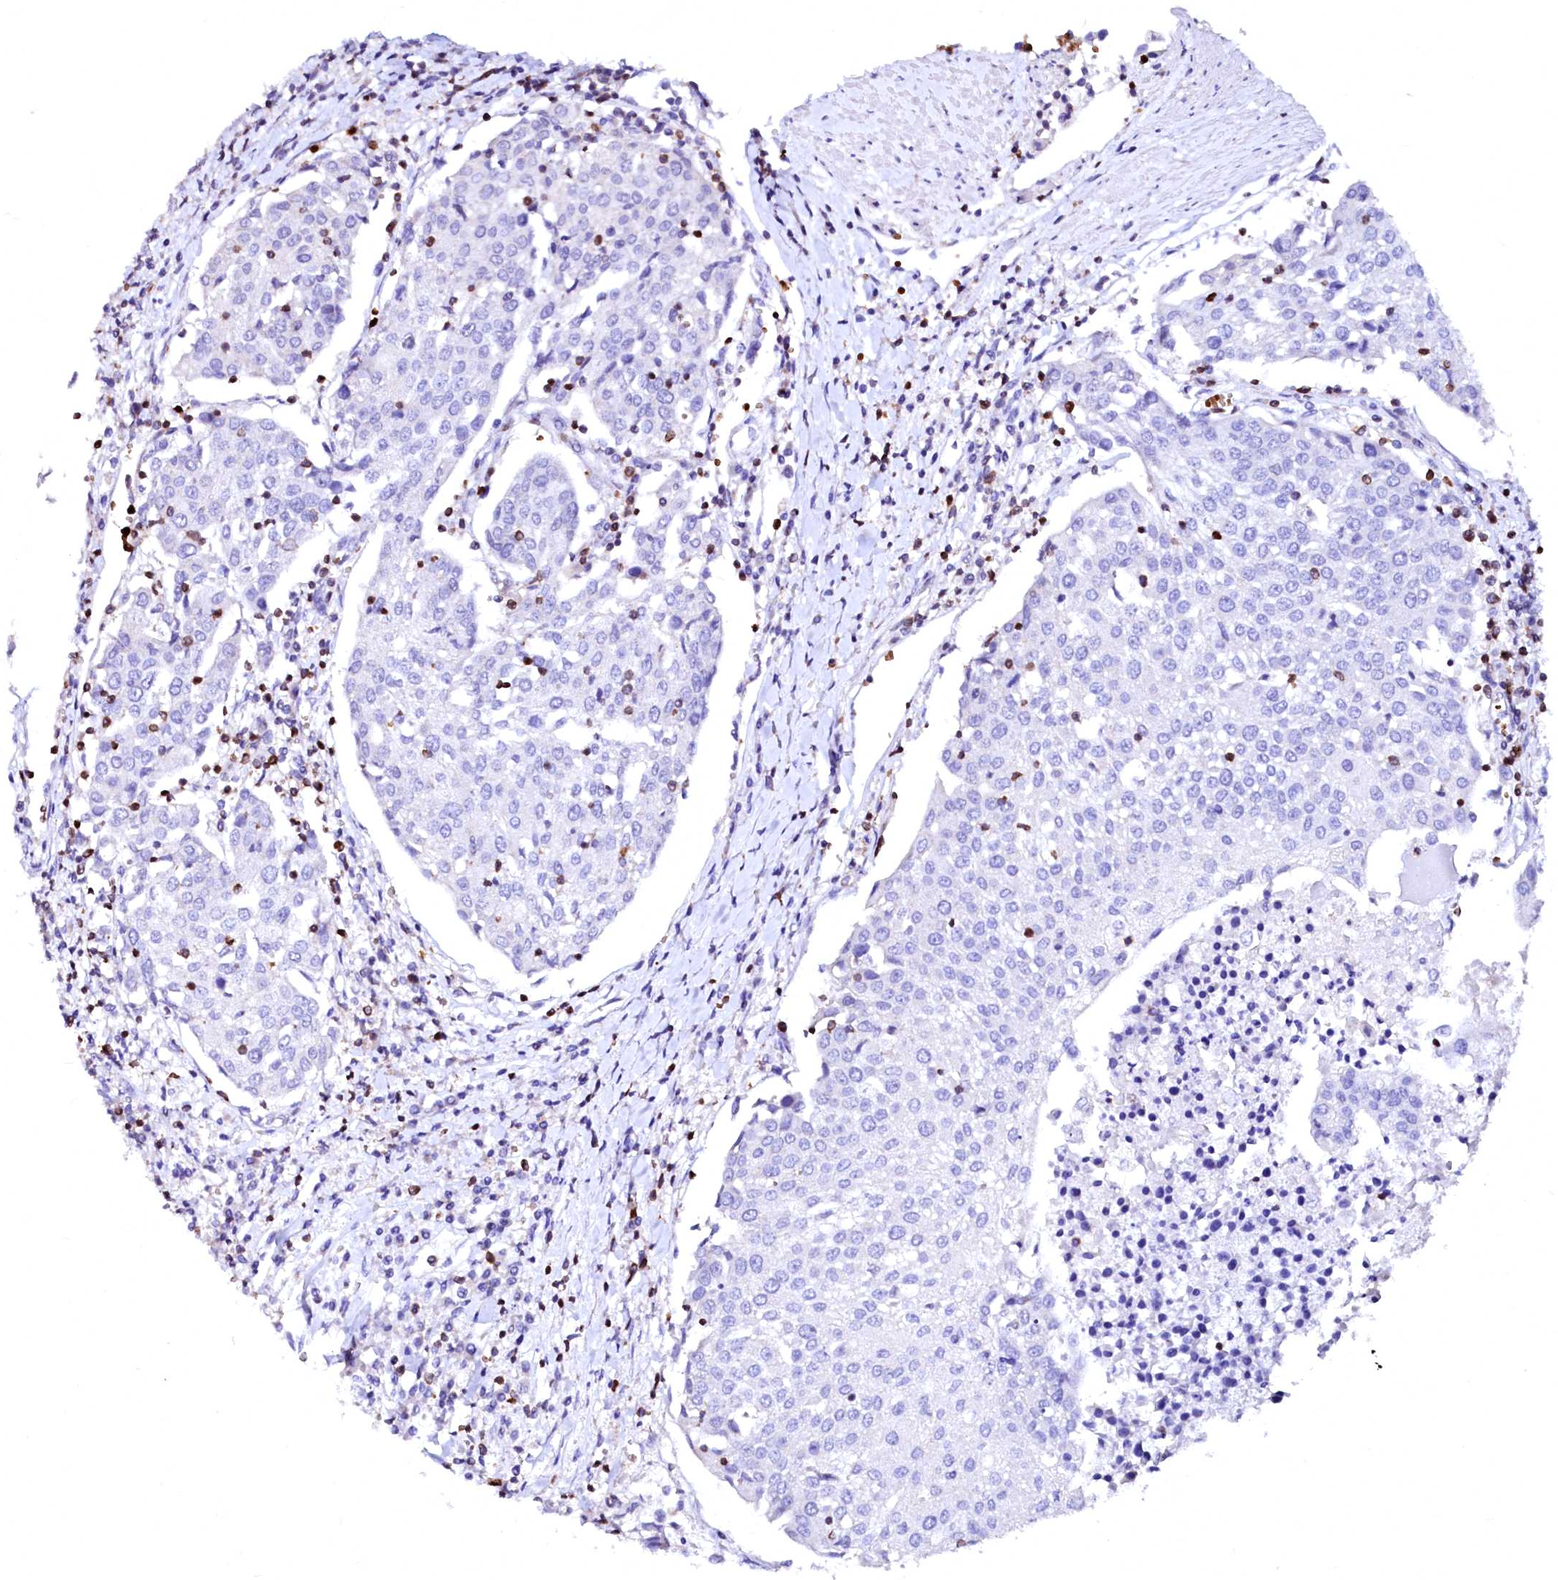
{"staining": {"intensity": "negative", "quantity": "none", "location": "none"}, "tissue": "urothelial cancer", "cell_type": "Tumor cells", "image_type": "cancer", "snomed": [{"axis": "morphology", "description": "Urothelial carcinoma, High grade"}, {"axis": "topography", "description": "Urinary bladder"}], "caption": "Human urothelial cancer stained for a protein using immunohistochemistry (IHC) displays no staining in tumor cells.", "gene": "RAB27A", "patient": {"sex": "female", "age": 85}}